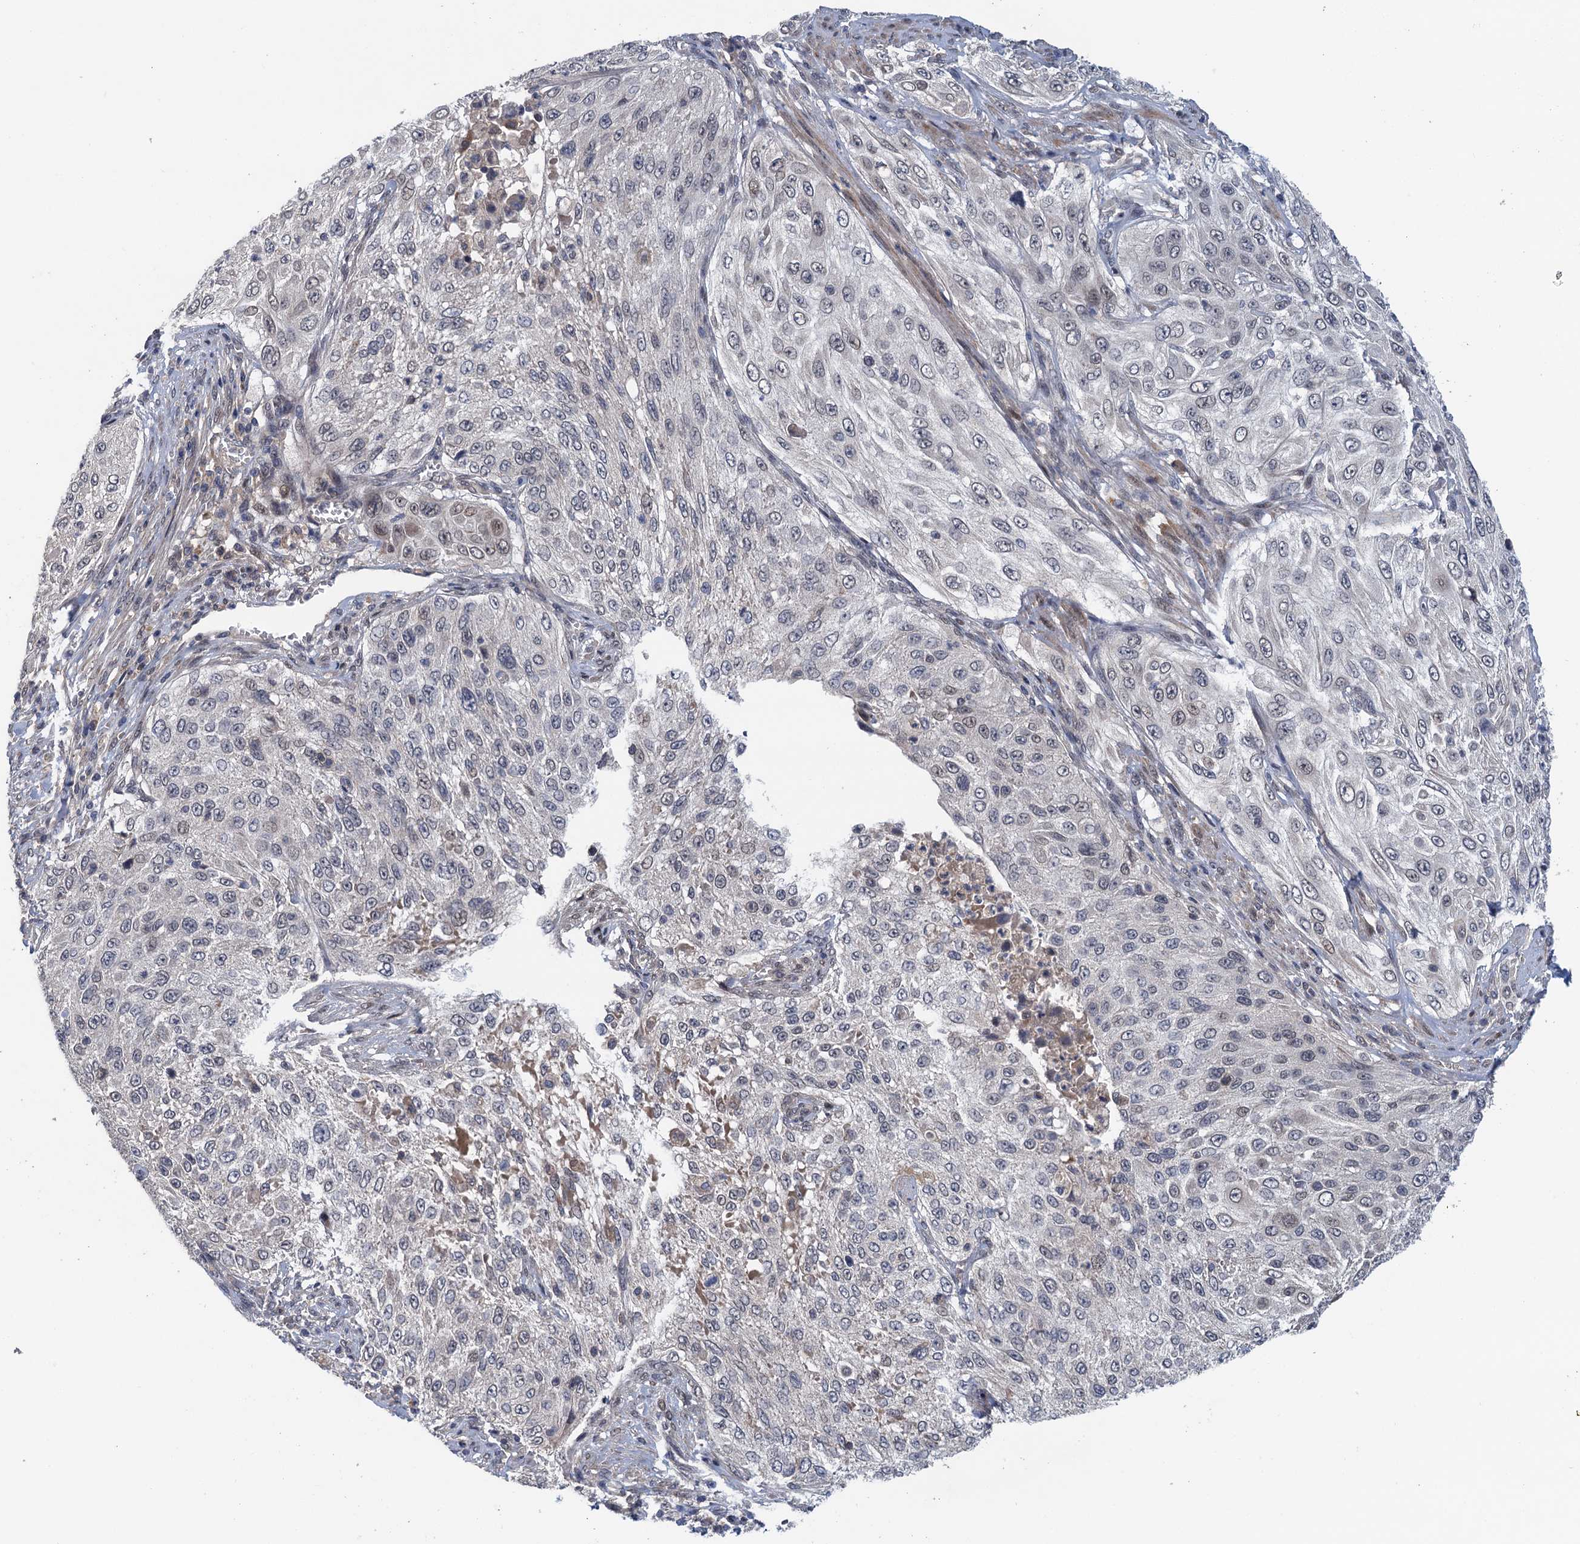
{"staining": {"intensity": "negative", "quantity": "none", "location": "none"}, "tissue": "cervical cancer", "cell_type": "Tumor cells", "image_type": "cancer", "snomed": [{"axis": "morphology", "description": "Squamous cell carcinoma, NOS"}, {"axis": "topography", "description": "Cervix"}], "caption": "A micrograph of squamous cell carcinoma (cervical) stained for a protein shows no brown staining in tumor cells.", "gene": "MDM1", "patient": {"sex": "female", "age": 42}}